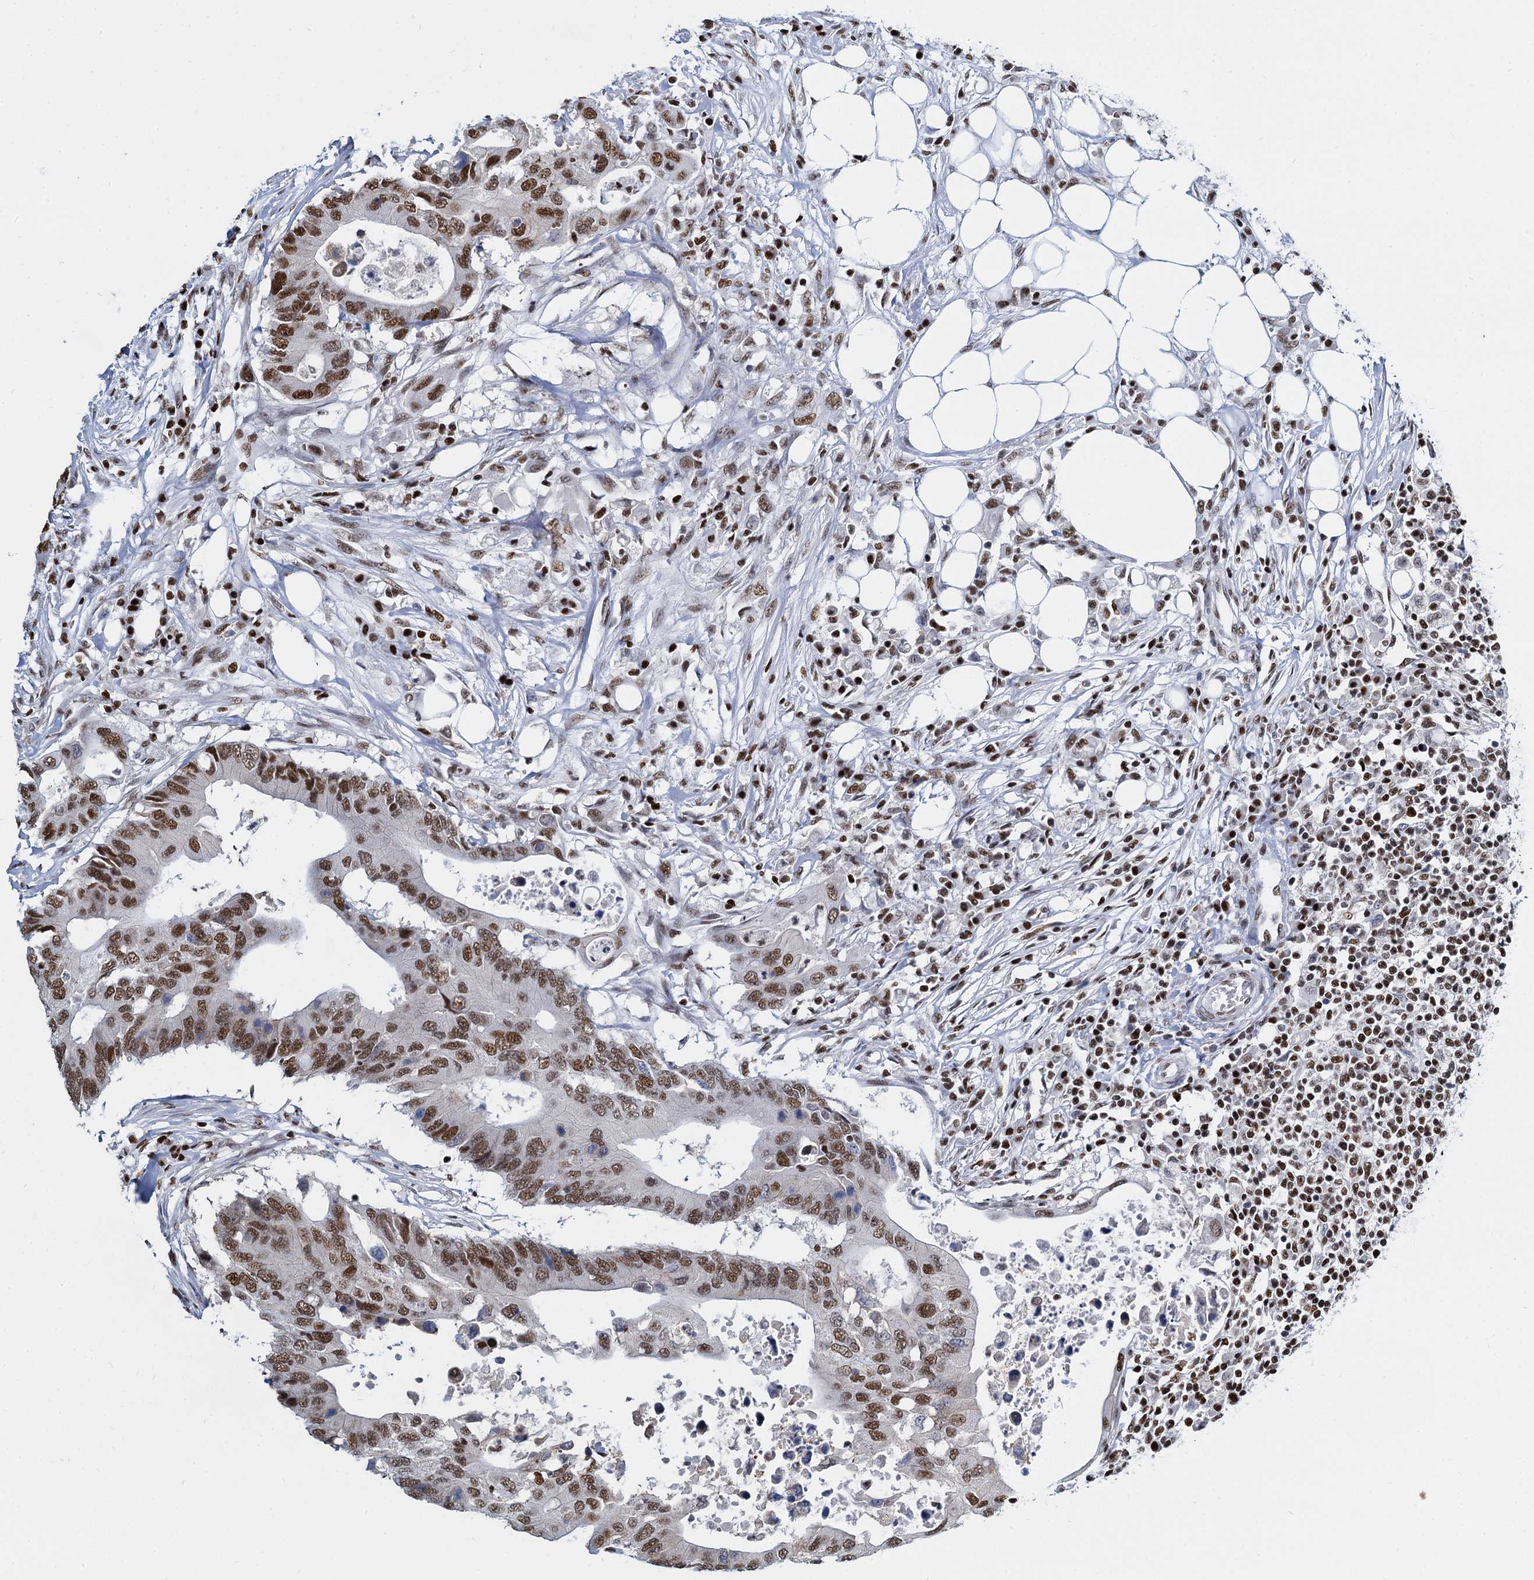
{"staining": {"intensity": "strong", "quantity": ">75%", "location": "nuclear"}, "tissue": "colorectal cancer", "cell_type": "Tumor cells", "image_type": "cancer", "snomed": [{"axis": "morphology", "description": "Adenocarcinoma, NOS"}, {"axis": "topography", "description": "Colon"}], "caption": "Tumor cells show strong nuclear staining in about >75% of cells in colorectal cancer. (DAB IHC, brown staining for protein, blue staining for nuclei).", "gene": "DCPS", "patient": {"sex": "male", "age": 71}}